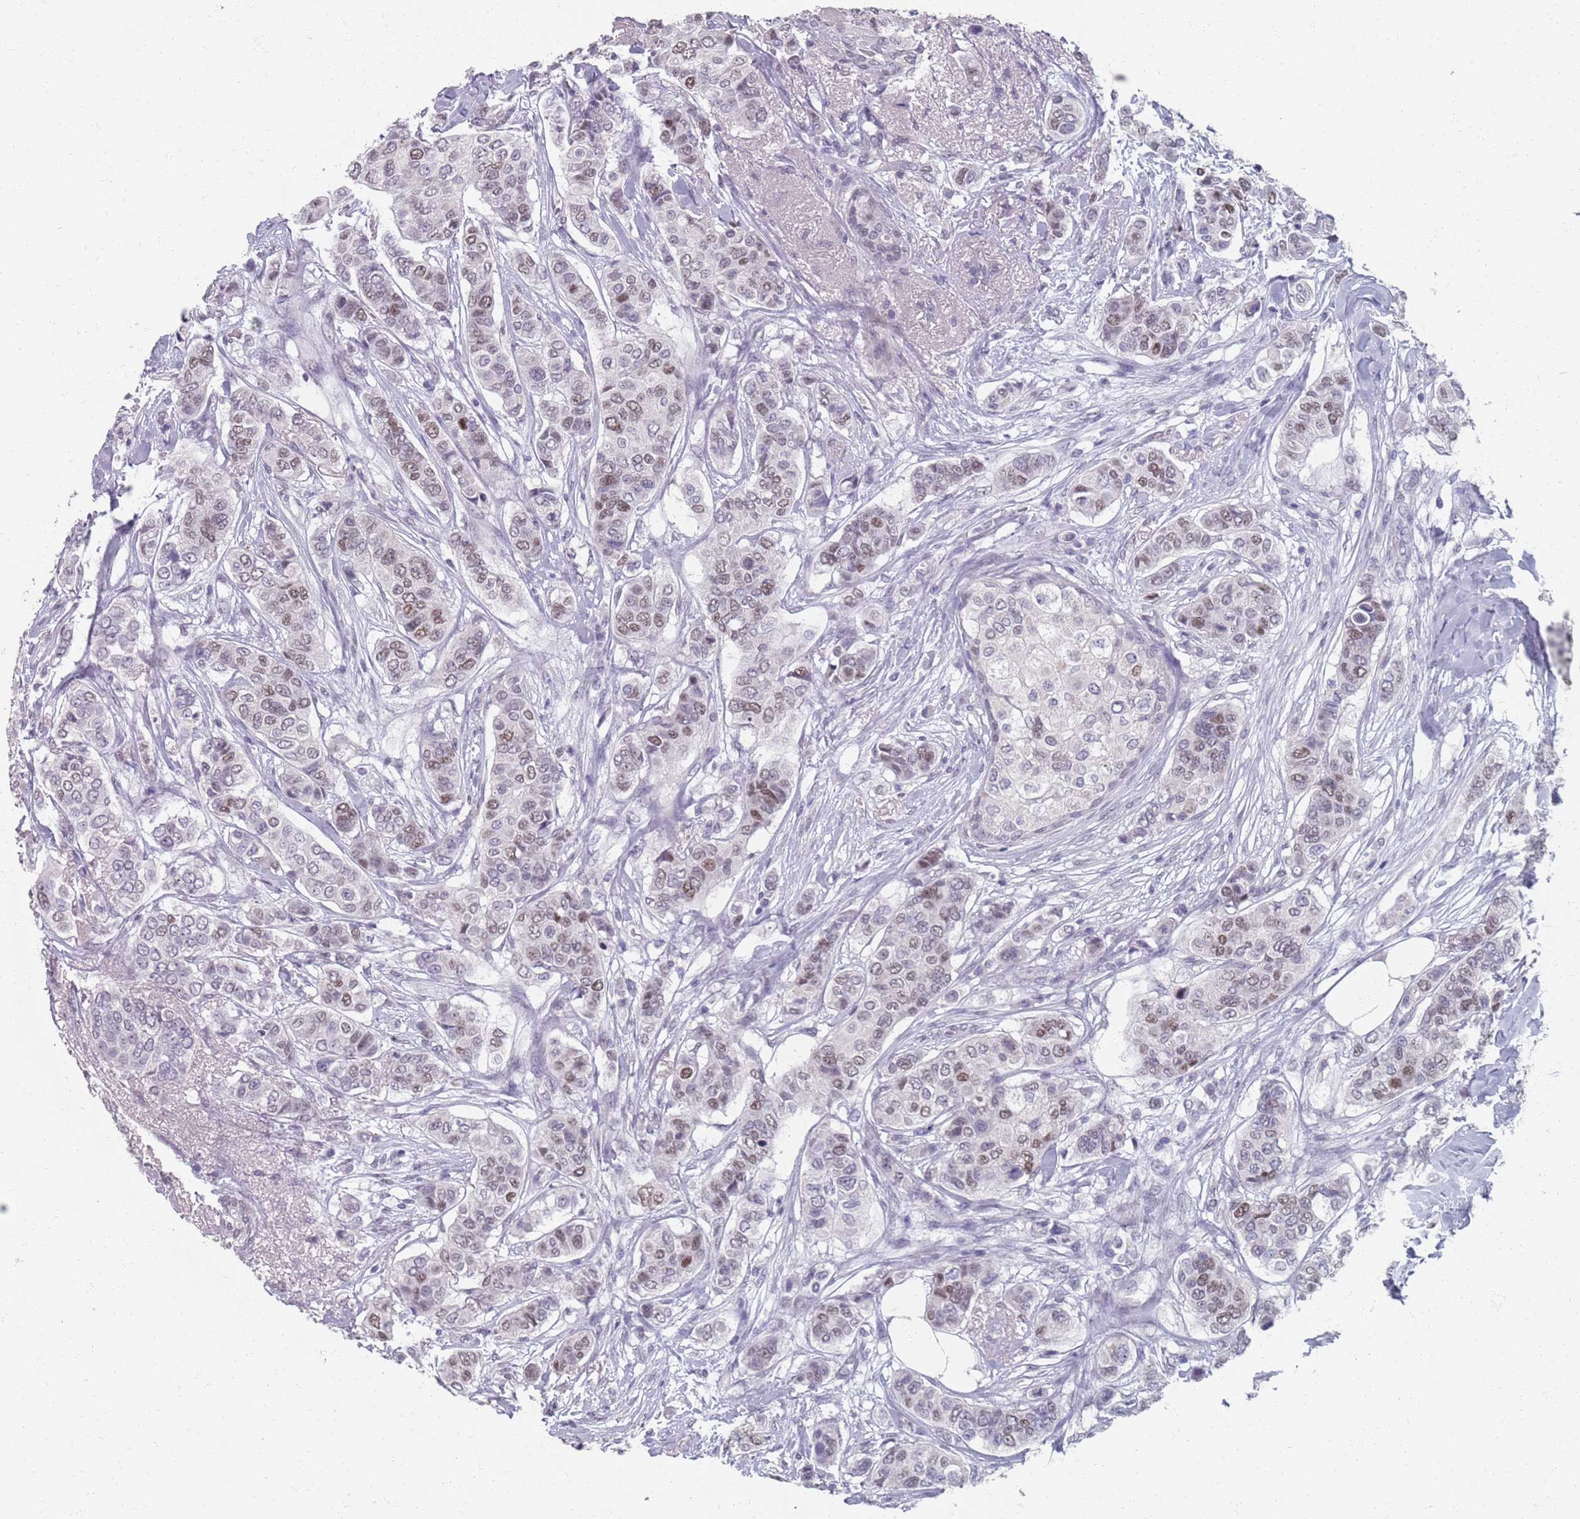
{"staining": {"intensity": "moderate", "quantity": "25%-75%", "location": "nuclear"}, "tissue": "breast cancer", "cell_type": "Tumor cells", "image_type": "cancer", "snomed": [{"axis": "morphology", "description": "Lobular carcinoma"}, {"axis": "topography", "description": "Breast"}], "caption": "Protein staining exhibits moderate nuclear positivity in about 25%-75% of tumor cells in breast cancer. (DAB (3,3'-diaminobenzidine) = brown stain, brightfield microscopy at high magnification).", "gene": "SAMD1", "patient": {"sex": "female", "age": 51}}